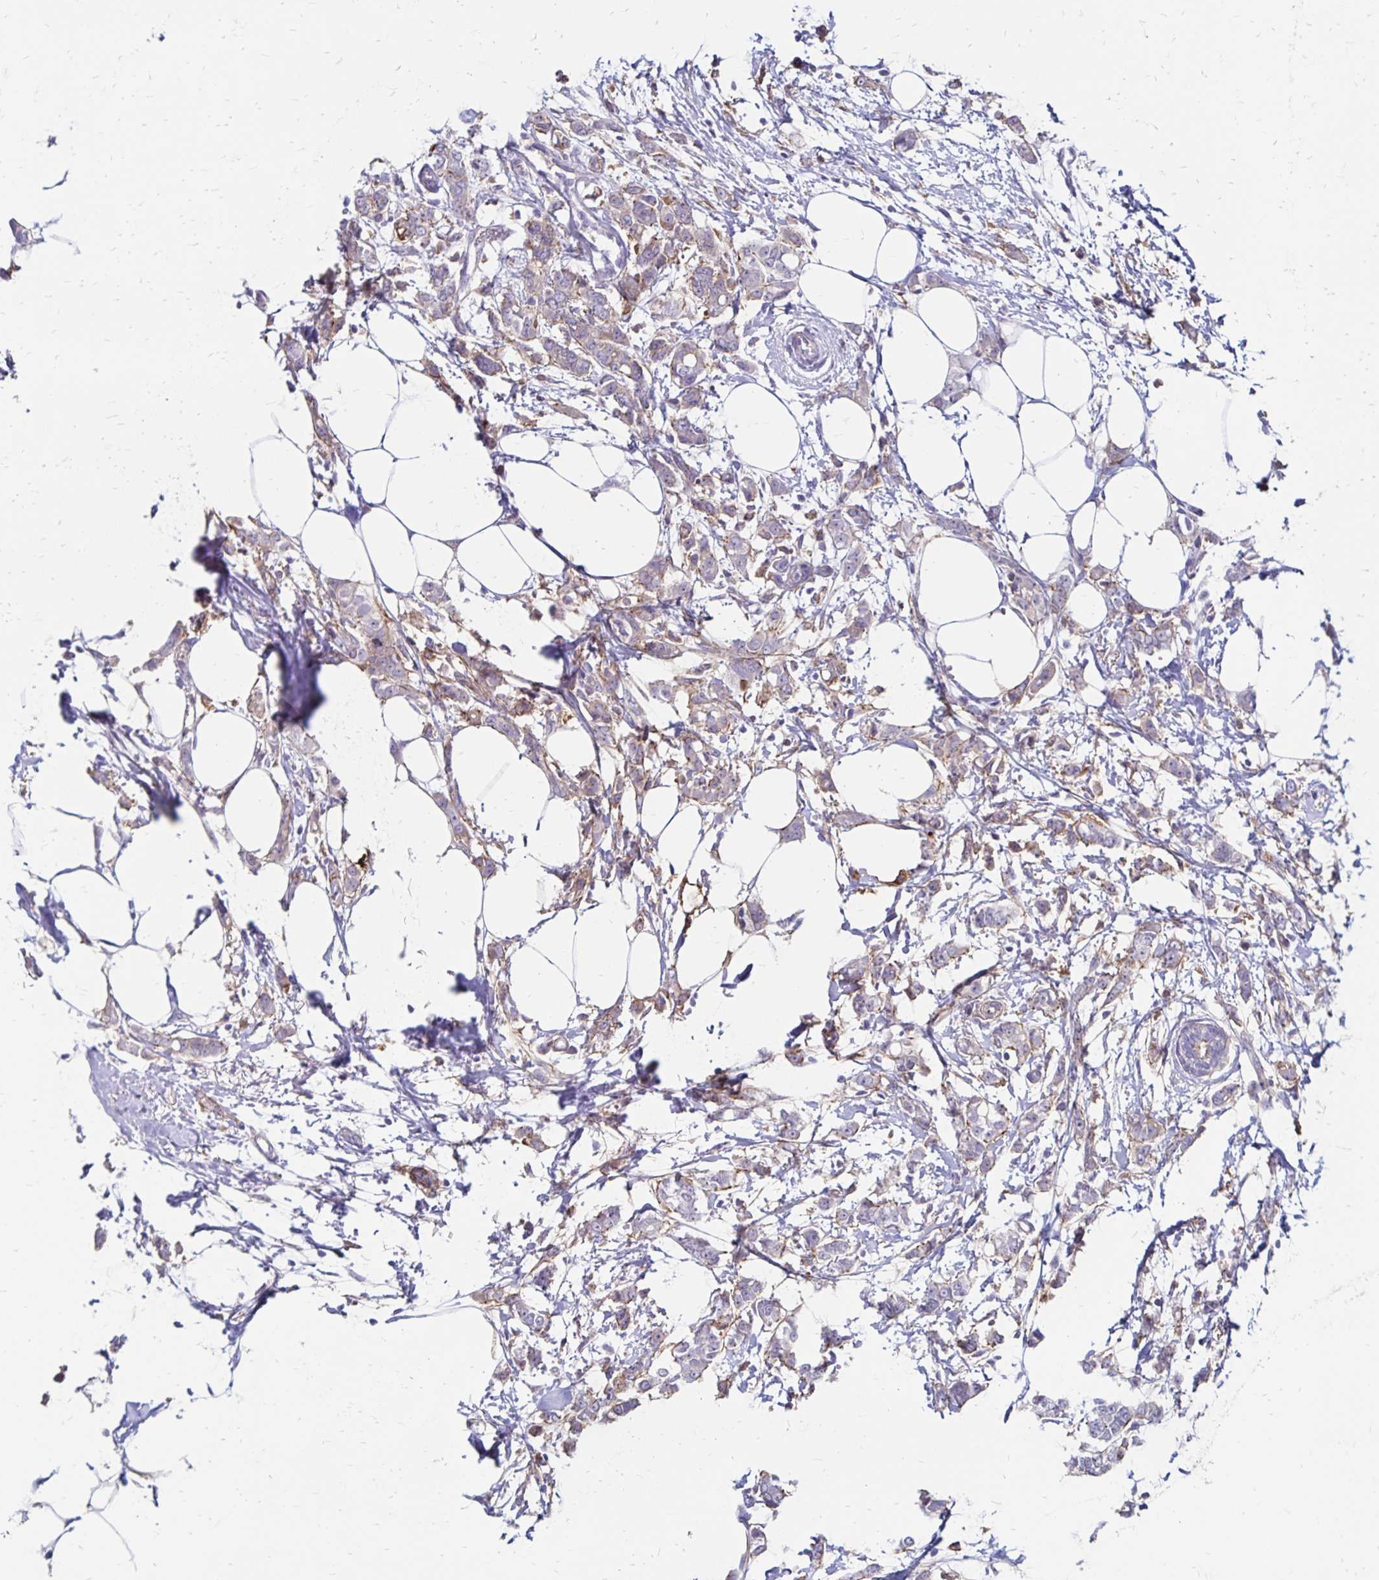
{"staining": {"intensity": "weak", "quantity": "<25%", "location": "cytoplasmic/membranous"}, "tissue": "breast cancer", "cell_type": "Tumor cells", "image_type": "cancer", "snomed": [{"axis": "morphology", "description": "Duct carcinoma"}, {"axis": "topography", "description": "Breast"}], "caption": "Immunohistochemistry (IHC) photomicrograph of neoplastic tissue: human breast cancer stained with DAB (3,3'-diaminobenzidine) shows no significant protein positivity in tumor cells. Nuclei are stained in blue.", "gene": "TNS3", "patient": {"sex": "female", "age": 40}}